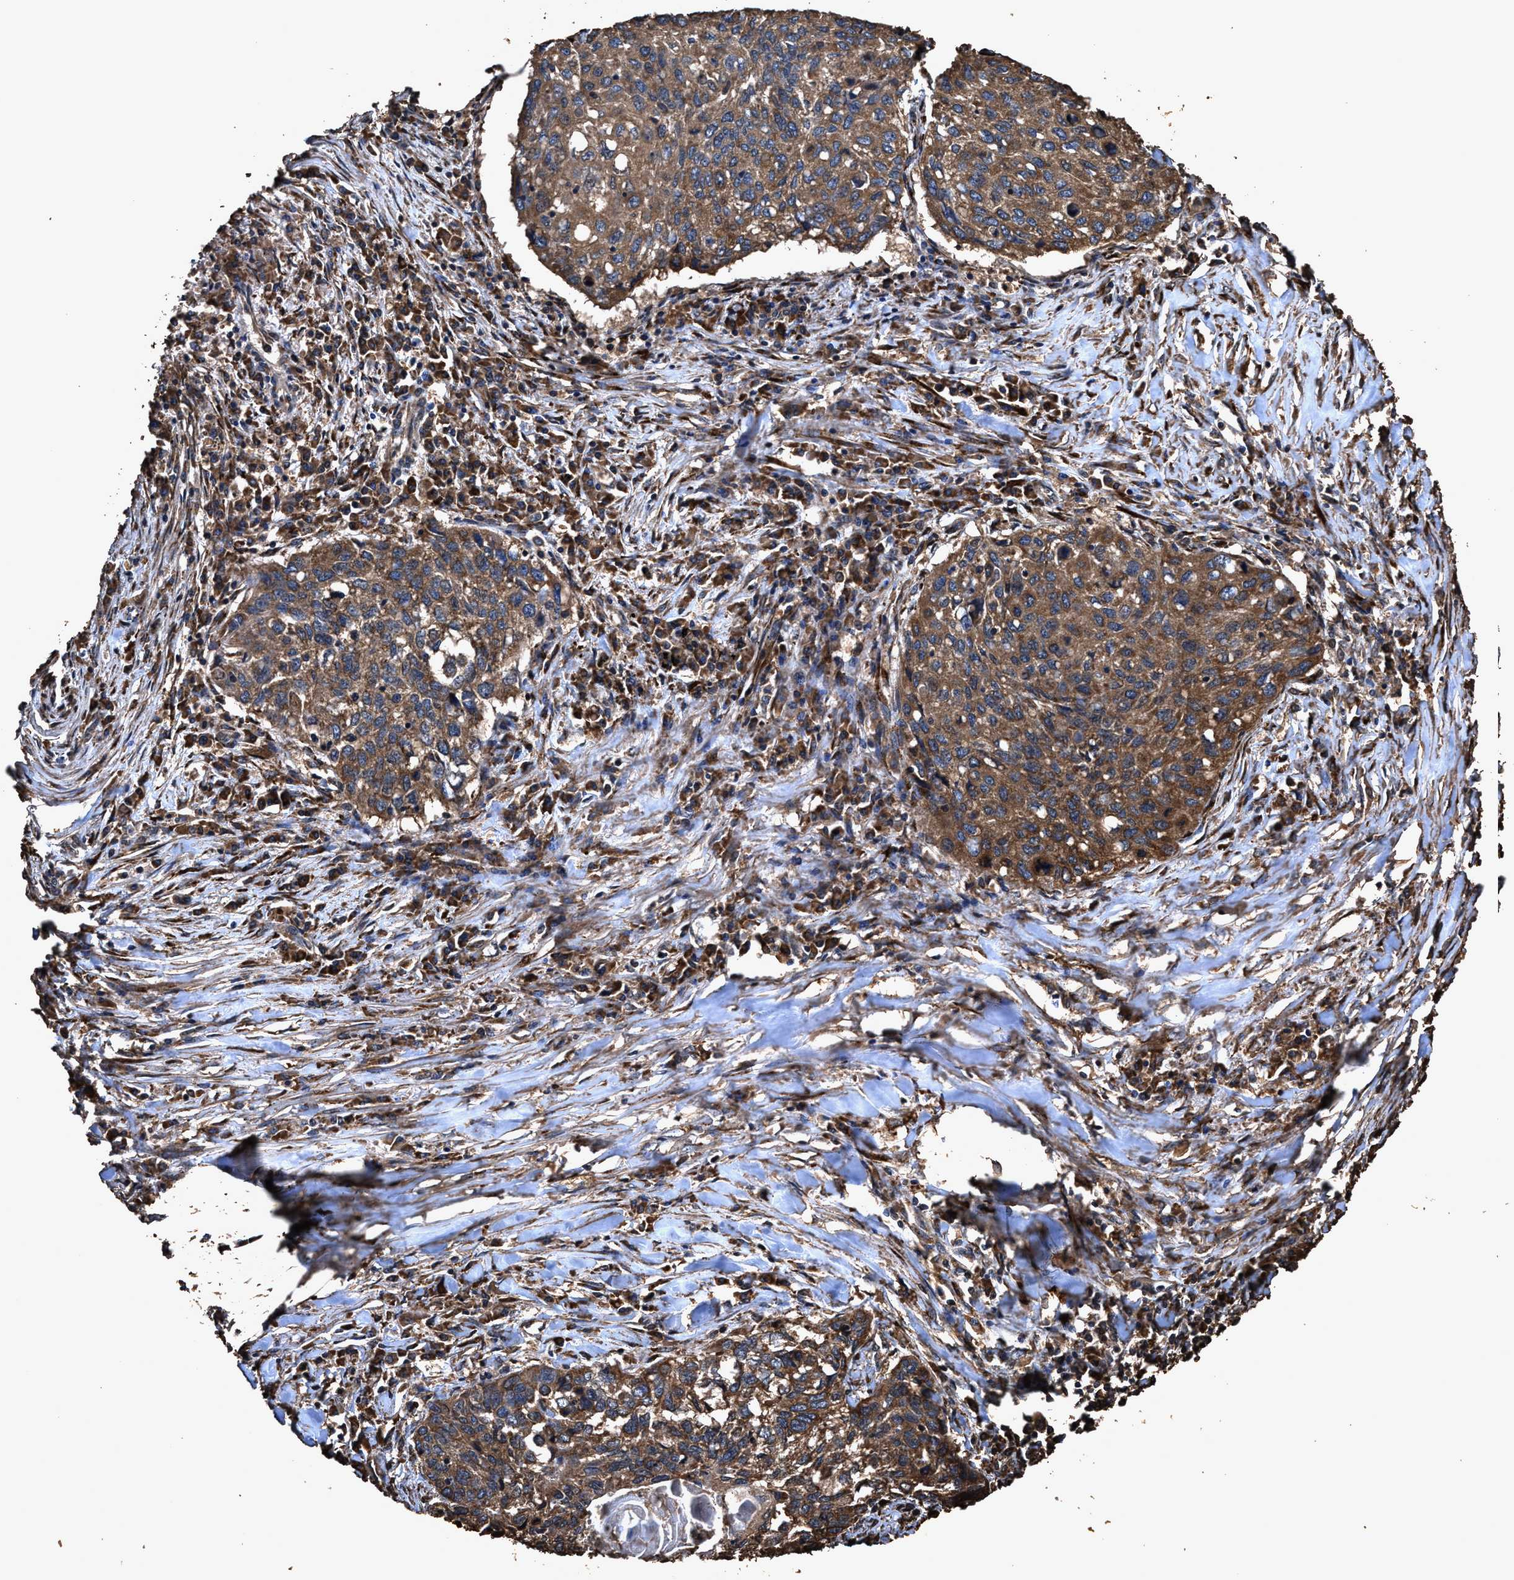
{"staining": {"intensity": "moderate", "quantity": ">75%", "location": "cytoplasmic/membranous"}, "tissue": "lung cancer", "cell_type": "Tumor cells", "image_type": "cancer", "snomed": [{"axis": "morphology", "description": "Squamous cell carcinoma, NOS"}, {"axis": "topography", "description": "Lung"}], "caption": "Brown immunohistochemical staining in squamous cell carcinoma (lung) reveals moderate cytoplasmic/membranous positivity in approximately >75% of tumor cells.", "gene": "ZMYND19", "patient": {"sex": "female", "age": 63}}